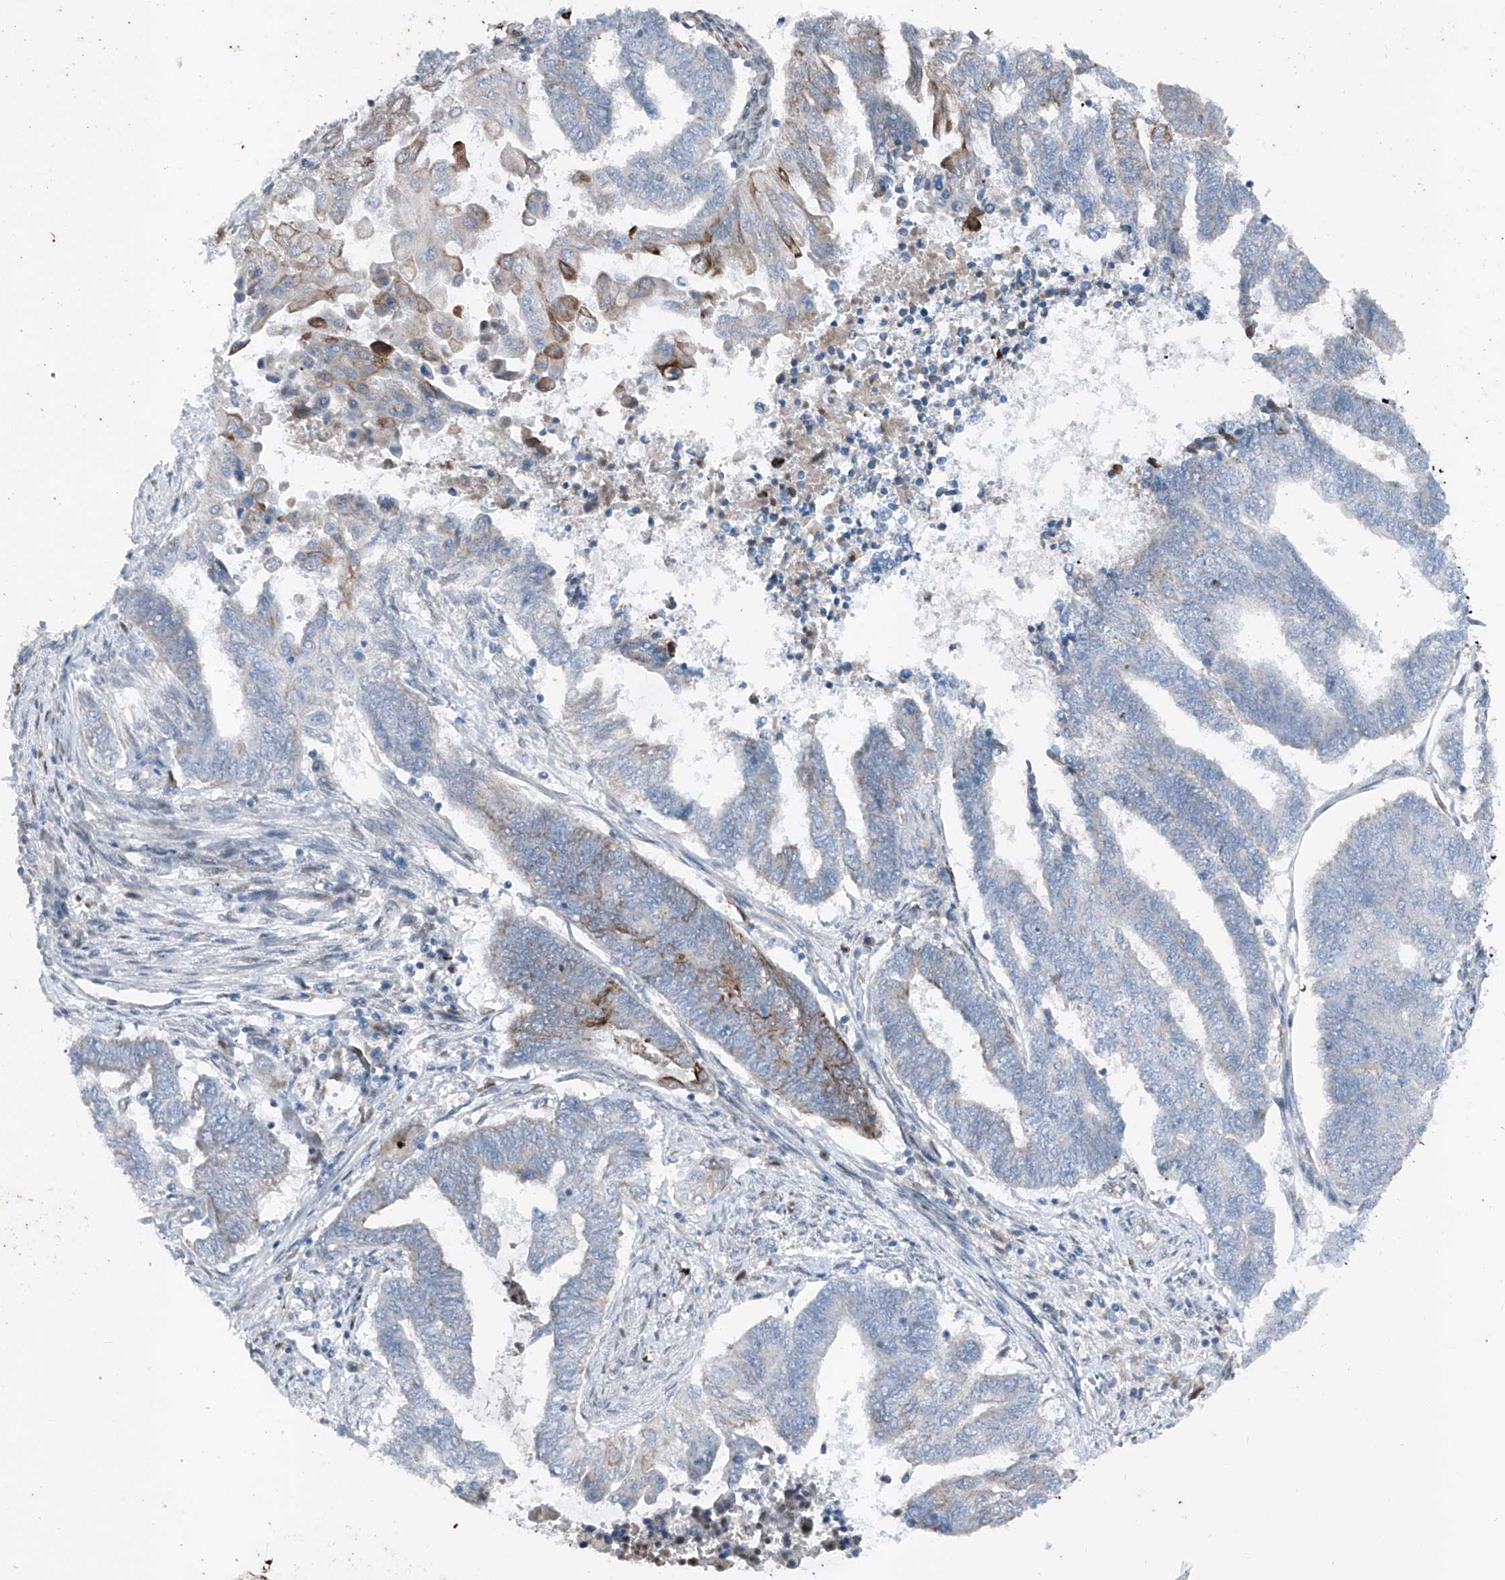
{"staining": {"intensity": "moderate", "quantity": "<25%", "location": "cytoplasmic/membranous"}, "tissue": "endometrial cancer", "cell_type": "Tumor cells", "image_type": "cancer", "snomed": [{"axis": "morphology", "description": "Adenocarcinoma, NOS"}, {"axis": "topography", "description": "Uterus"}, {"axis": "topography", "description": "Endometrium"}], "caption": "Protein staining of endometrial cancer tissue exhibits moderate cytoplasmic/membranous staining in approximately <25% of tumor cells.", "gene": "DYRK1B", "patient": {"sex": "female", "age": 70}}